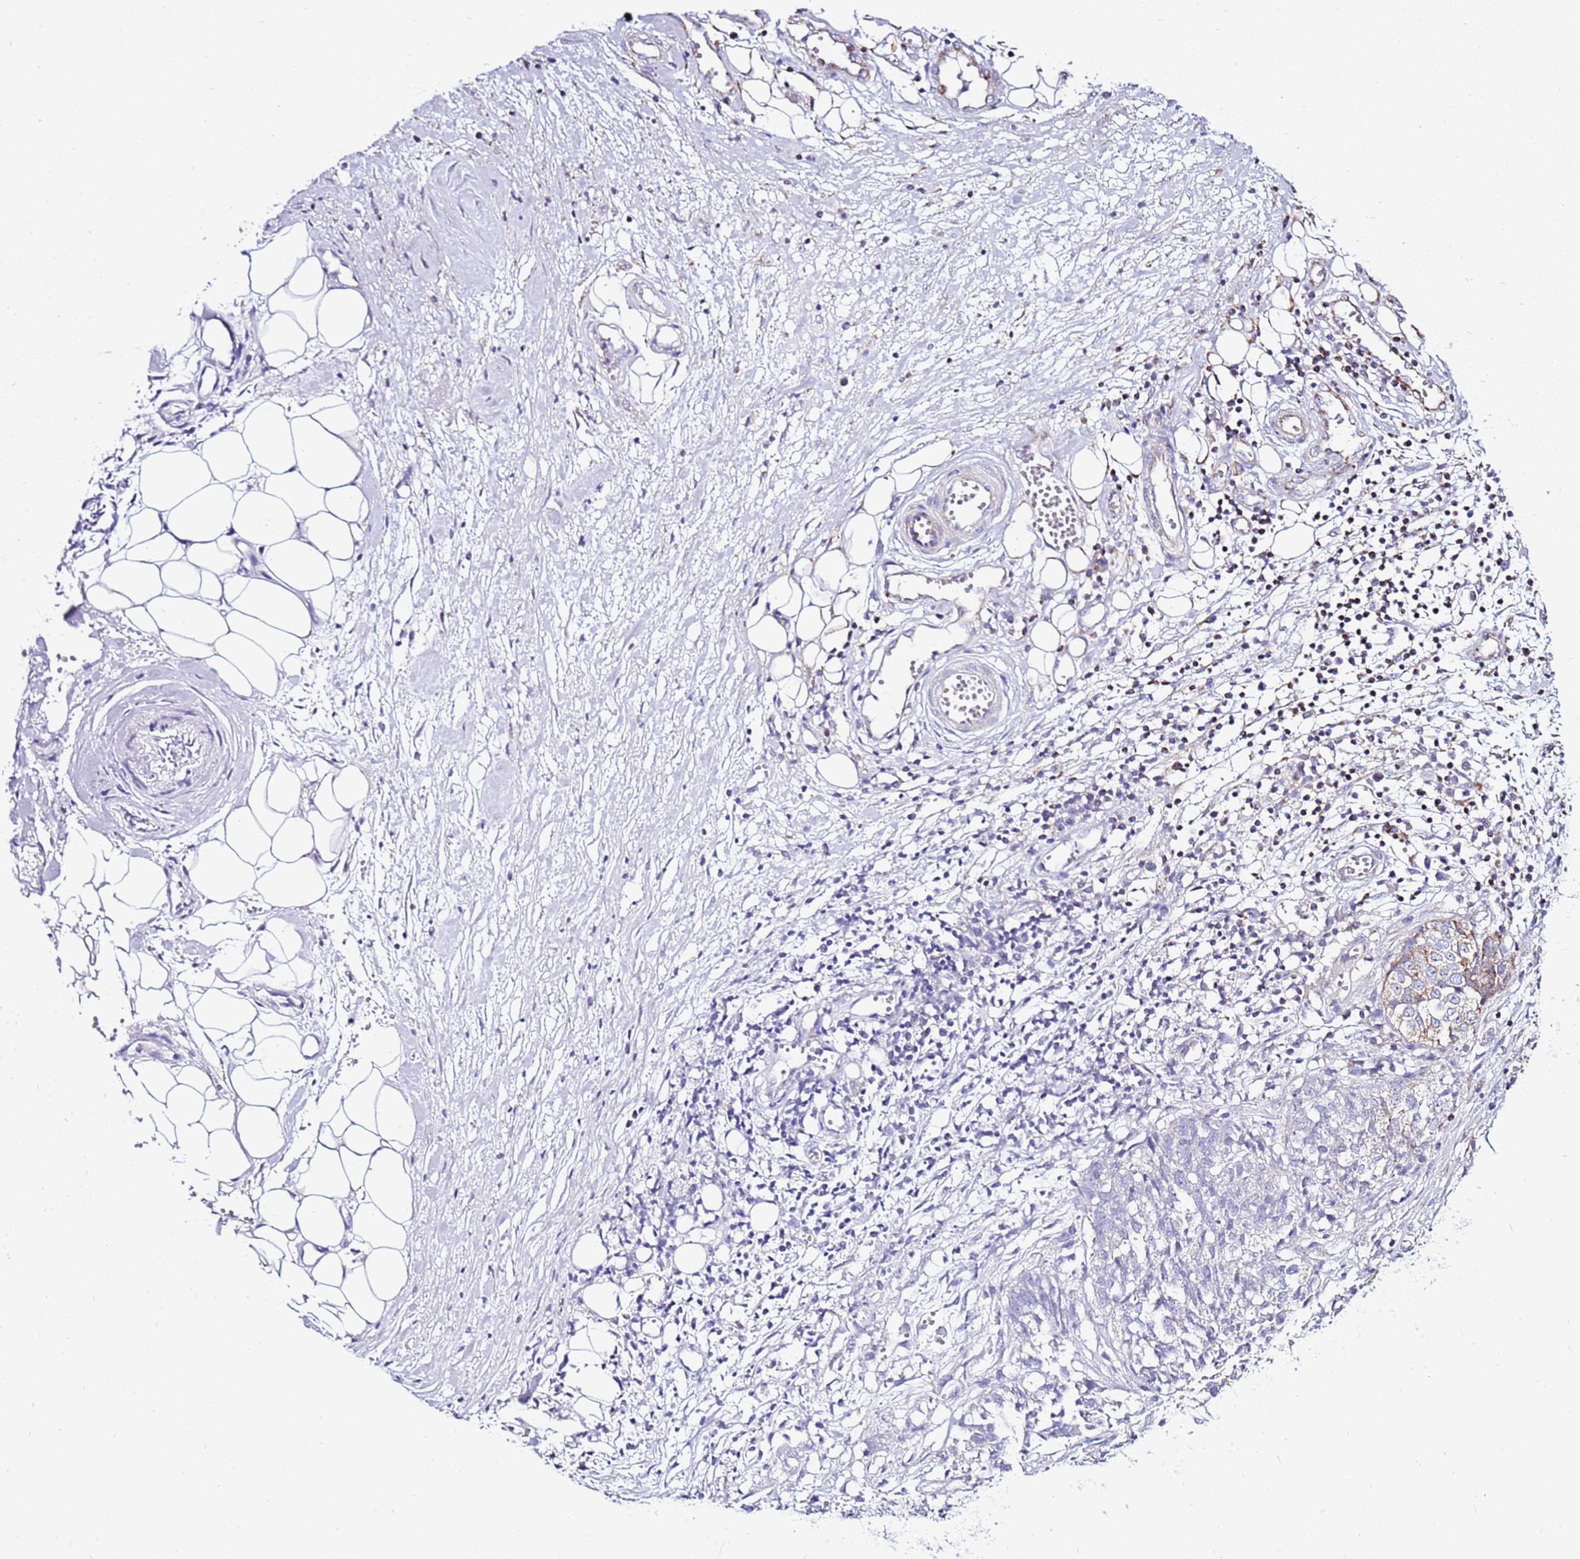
{"staining": {"intensity": "negative", "quantity": "none", "location": "none"}, "tissue": "ovarian cancer", "cell_type": "Tumor cells", "image_type": "cancer", "snomed": [{"axis": "morphology", "description": "Cystadenocarcinoma, serous, NOS"}, {"axis": "topography", "description": "Soft tissue"}, {"axis": "topography", "description": "Ovary"}], "caption": "A micrograph of ovarian cancer stained for a protein shows no brown staining in tumor cells.", "gene": "IGF1R", "patient": {"sex": "female", "age": 57}}